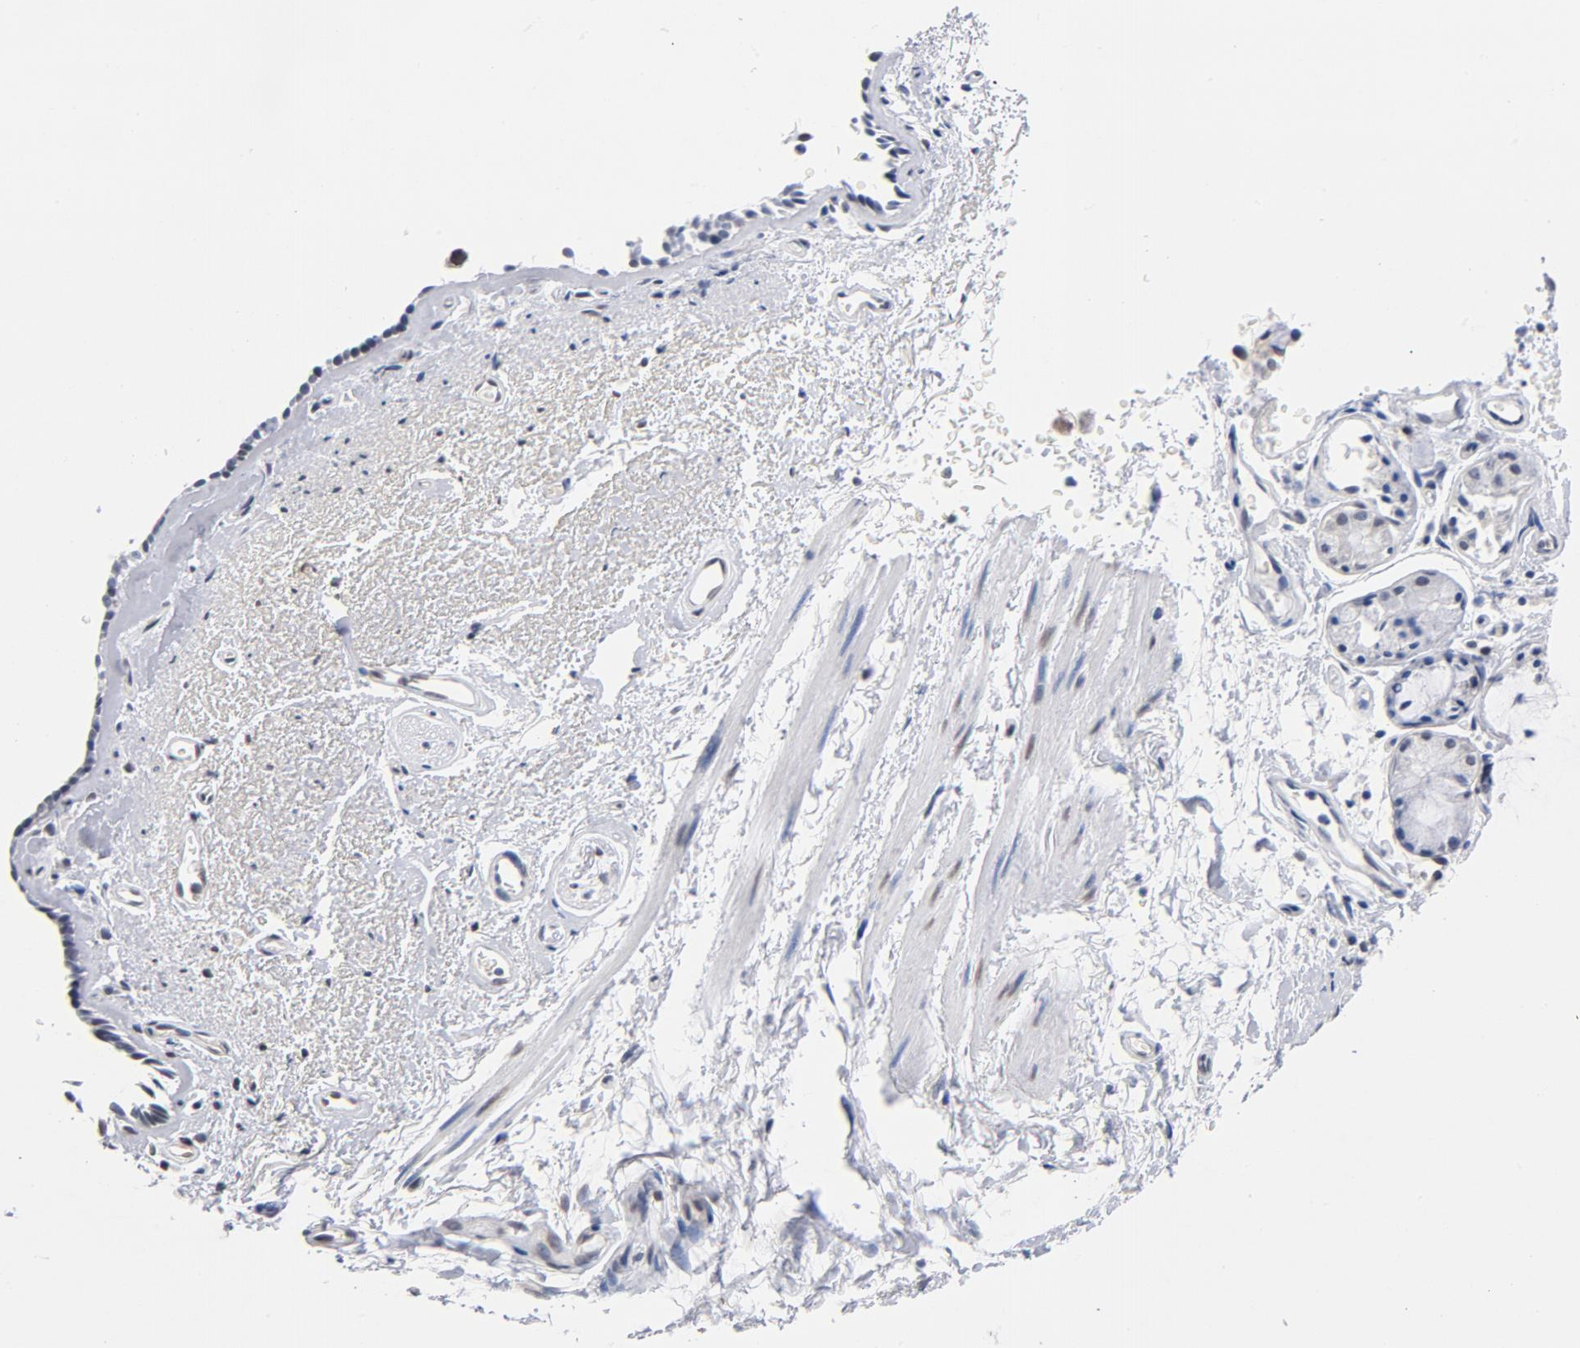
{"staining": {"intensity": "weak", "quantity": "<25%", "location": "nuclear"}, "tissue": "bronchus", "cell_type": "Respiratory epithelial cells", "image_type": "normal", "snomed": [{"axis": "morphology", "description": "Normal tissue, NOS"}, {"axis": "morphology", "description": "Adenocarcinoma, NOS"}, {"axis": "topography", "description": "Bronchus"}, {"axis": "topography", "description": "Lung"}], "caption": "The micrograph shows no staining of respiratory epithelial cells in unremarkable bronchus.", "gene": "RBM3", "patient": {"sex": "male", "age": 71}}